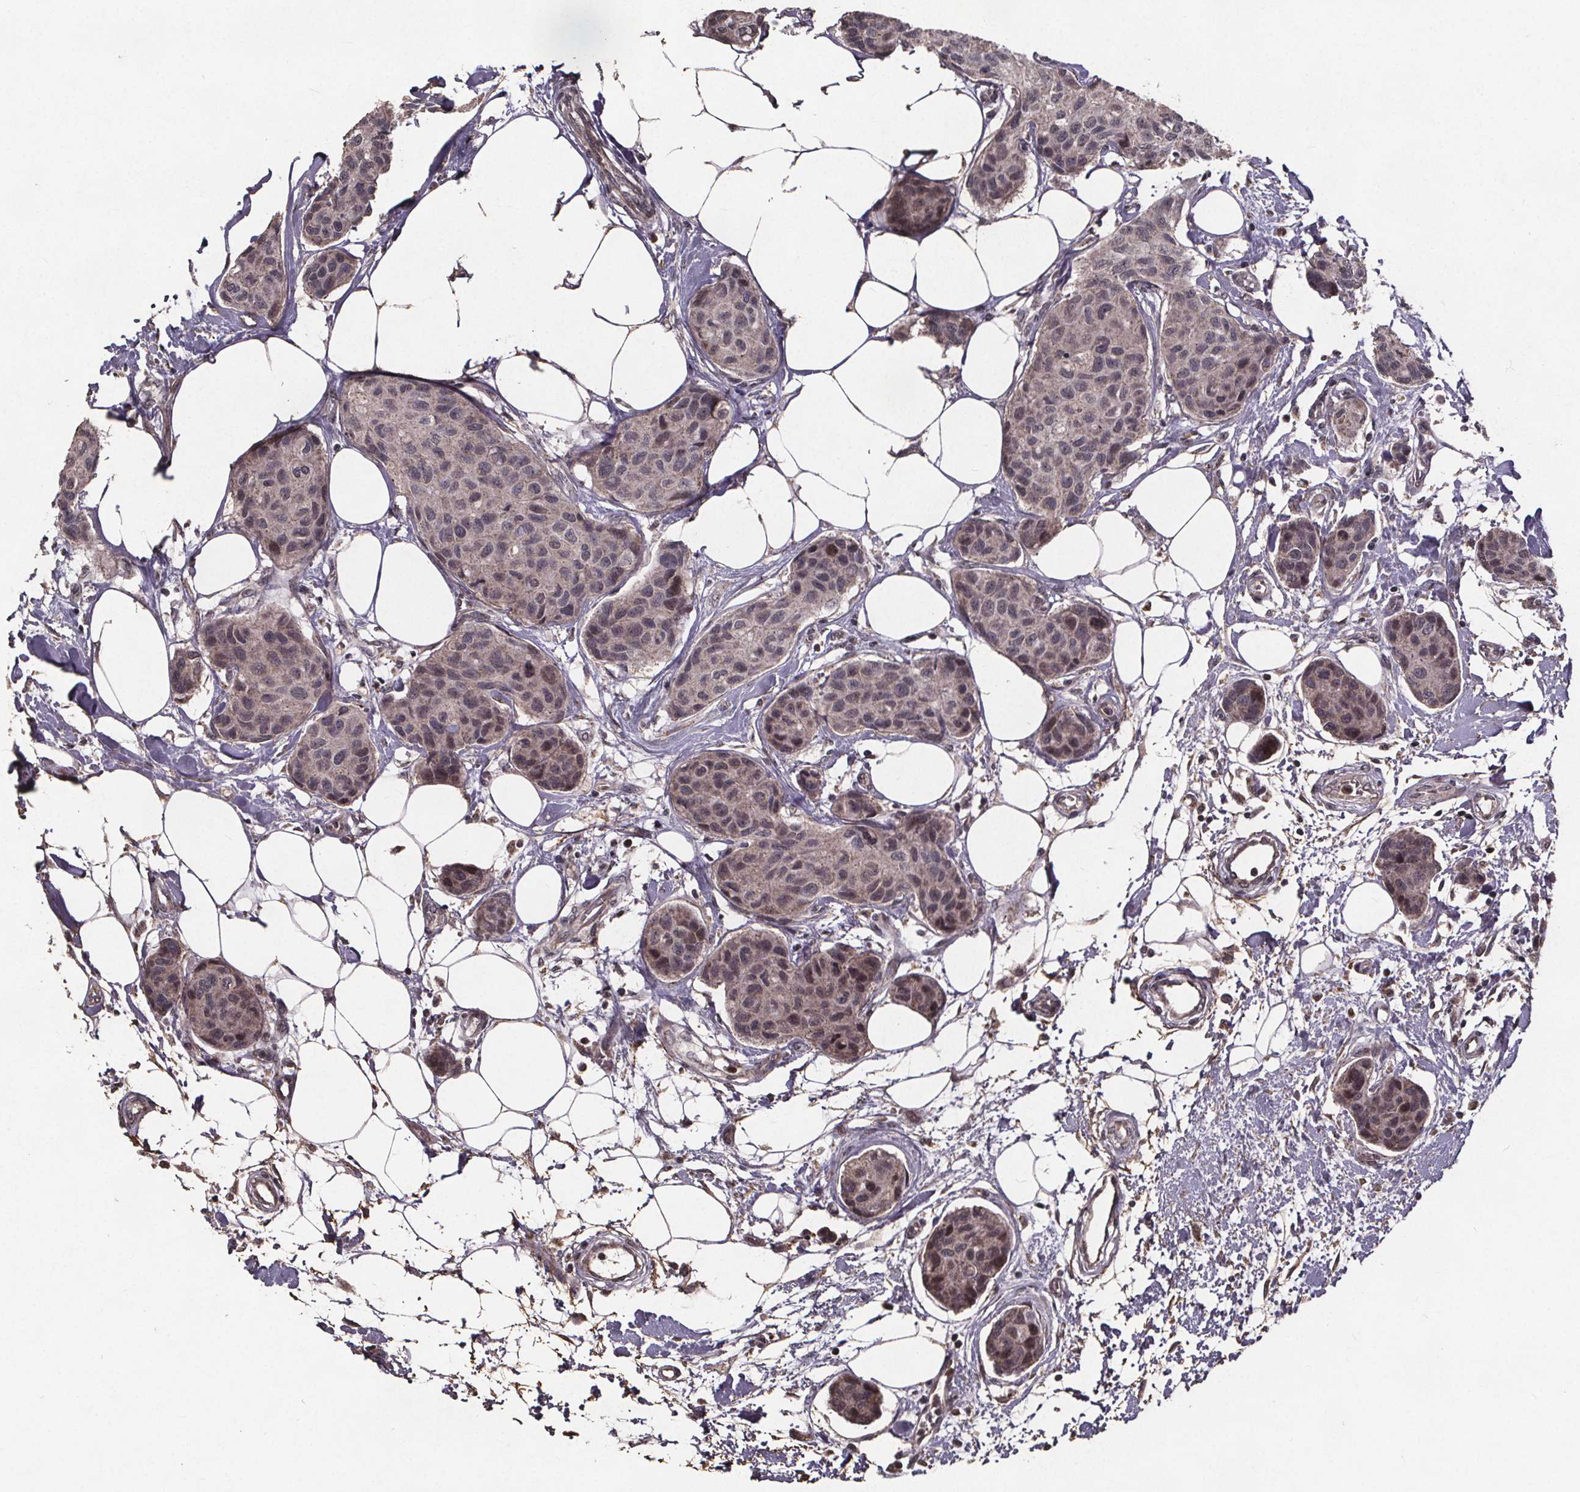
{"staining": {"intensity": "weak", "quantity": "<25%", "location": "nuclear"}, "tissue": "breast cancer", "cell_type": "Tumor cells", "image_type": "cancer", "snomed": [{"axis": "morphology", "description": "Duct carcinoma"}, {"axis": "topography", "description": "Breast"}], "caption": "Immunohistochemistry (IHC) of human breast intraductal carcinoma exhibits no staining in tumor cells.", "gene": "GPX3", "patient": {"sex": "female", "age": 80}}